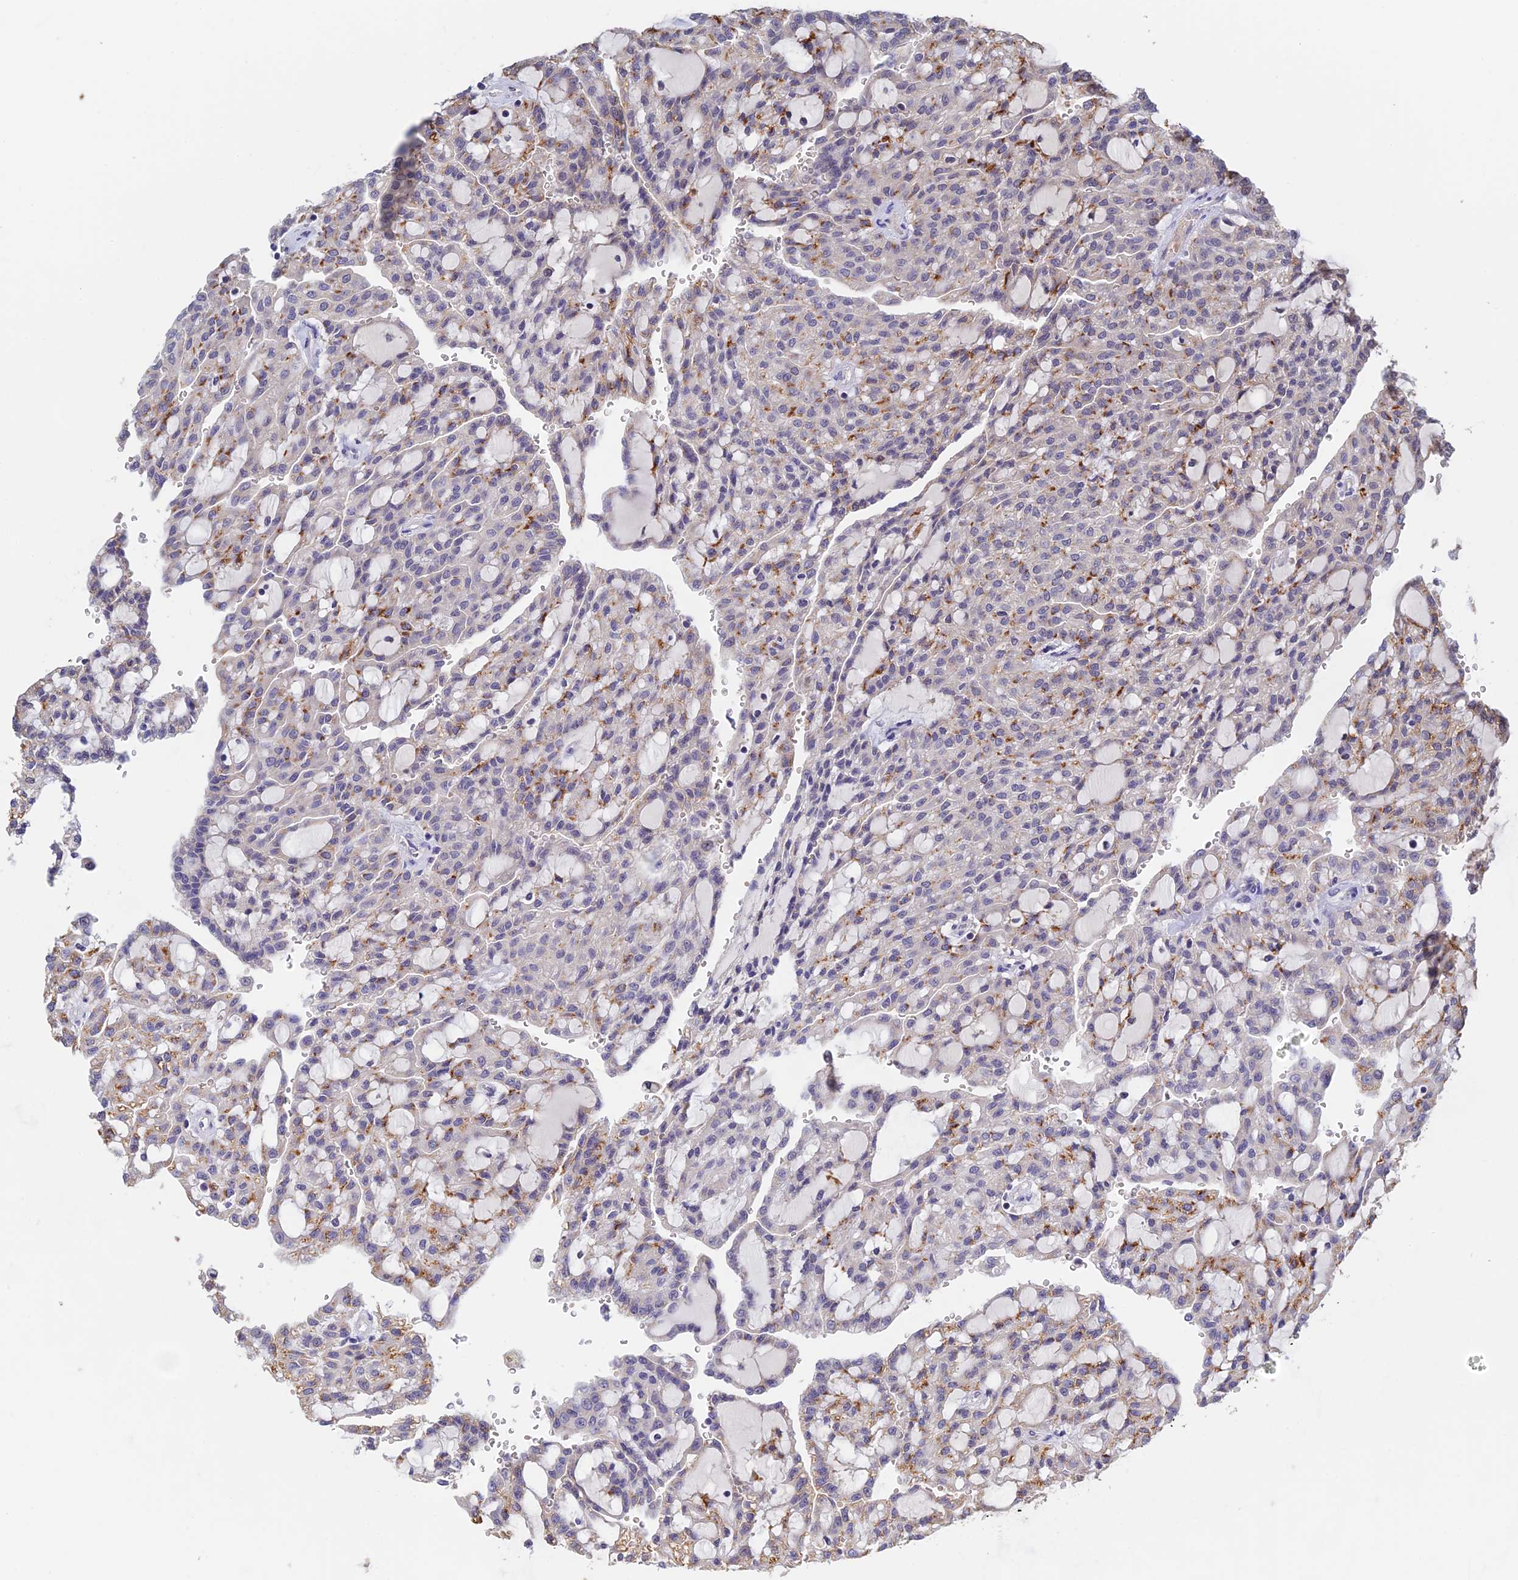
{"staining": {"intensity": "moderate", "quantity": "<25%", "location": "cytoplasmic/membranous"}, "tissue": "renal cancer", "cell_type": "Tumor cells", "image_type": "cancer", "snomed": [{"axis": "morphology", "description": "Adenocarcinoma, NOS"}, {"axis": "topography", "description": "Kidney"}], "caption": "Renal cancer tissue reveals moderate cytoplasmic/membranous positivity in approximately <25% of tumor cells, visualized by immunohistochemistry.", "gene": "CWH43", "patient": {"sex": "male", "age": 63}}